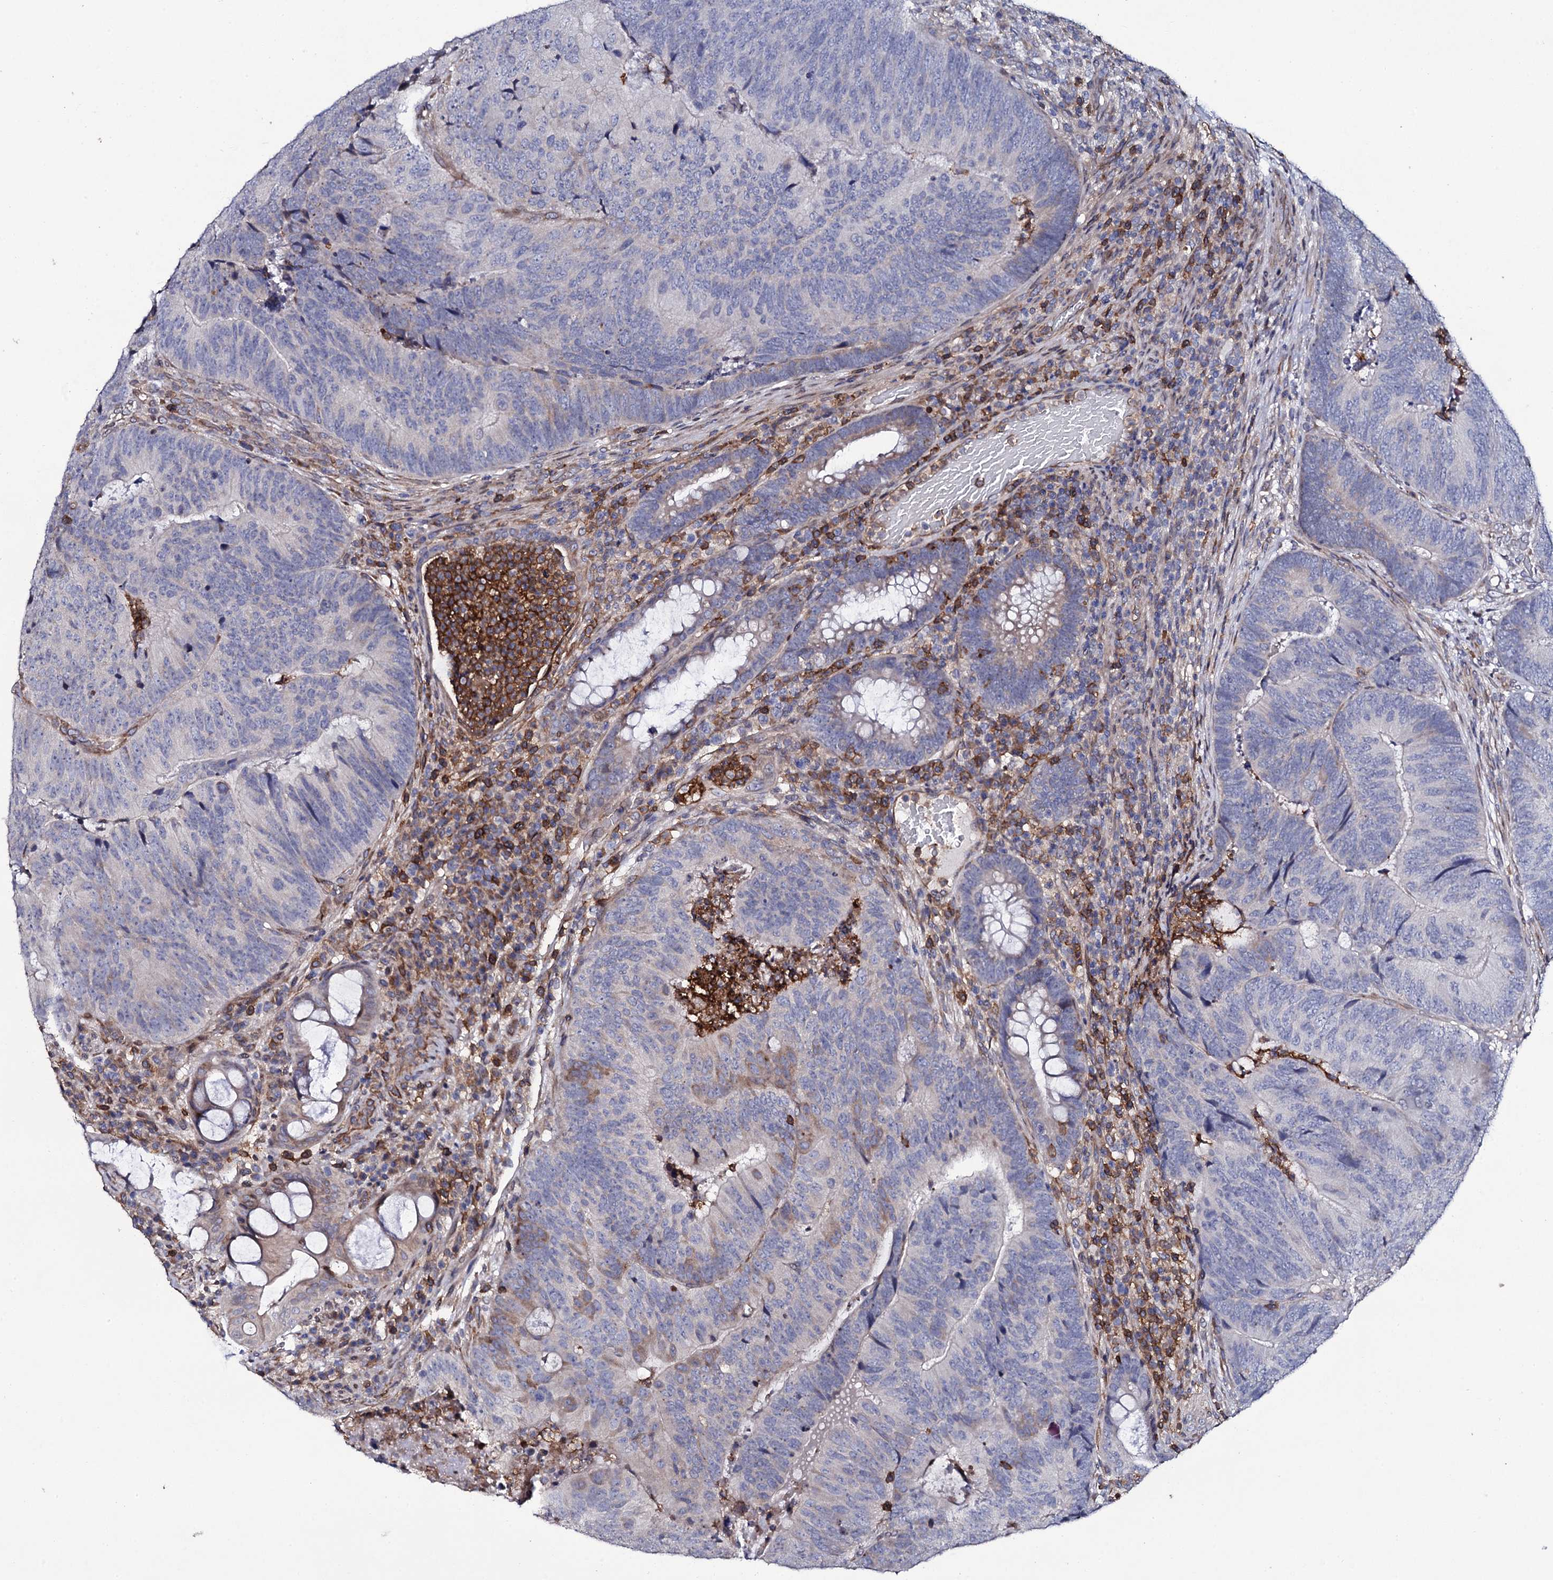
{"staining": {"intensity": "negative", "quantity": "none", "location": "none"}, "tissue": "colorectal cancer", "cell_type": "Tumor cells", "image_type": "cancer", "snomed": [{"axis": "morphology", "description": "Adenocarcinoma, NOS"}, {"axis": "topography", "description": "Colon"}], "caption": "This image is of colorectal cancer (adenocarcinoma) stained with IHC to label a protein in brown with the nuclei are counter-stained blue. There is no expression in tumor cells. The staining is performed using DAB brown chromogen with nuclei counter-stained in using hematoxylin.", "gene": "TTC23", "patient": {"sex": "female", "age": 67}}